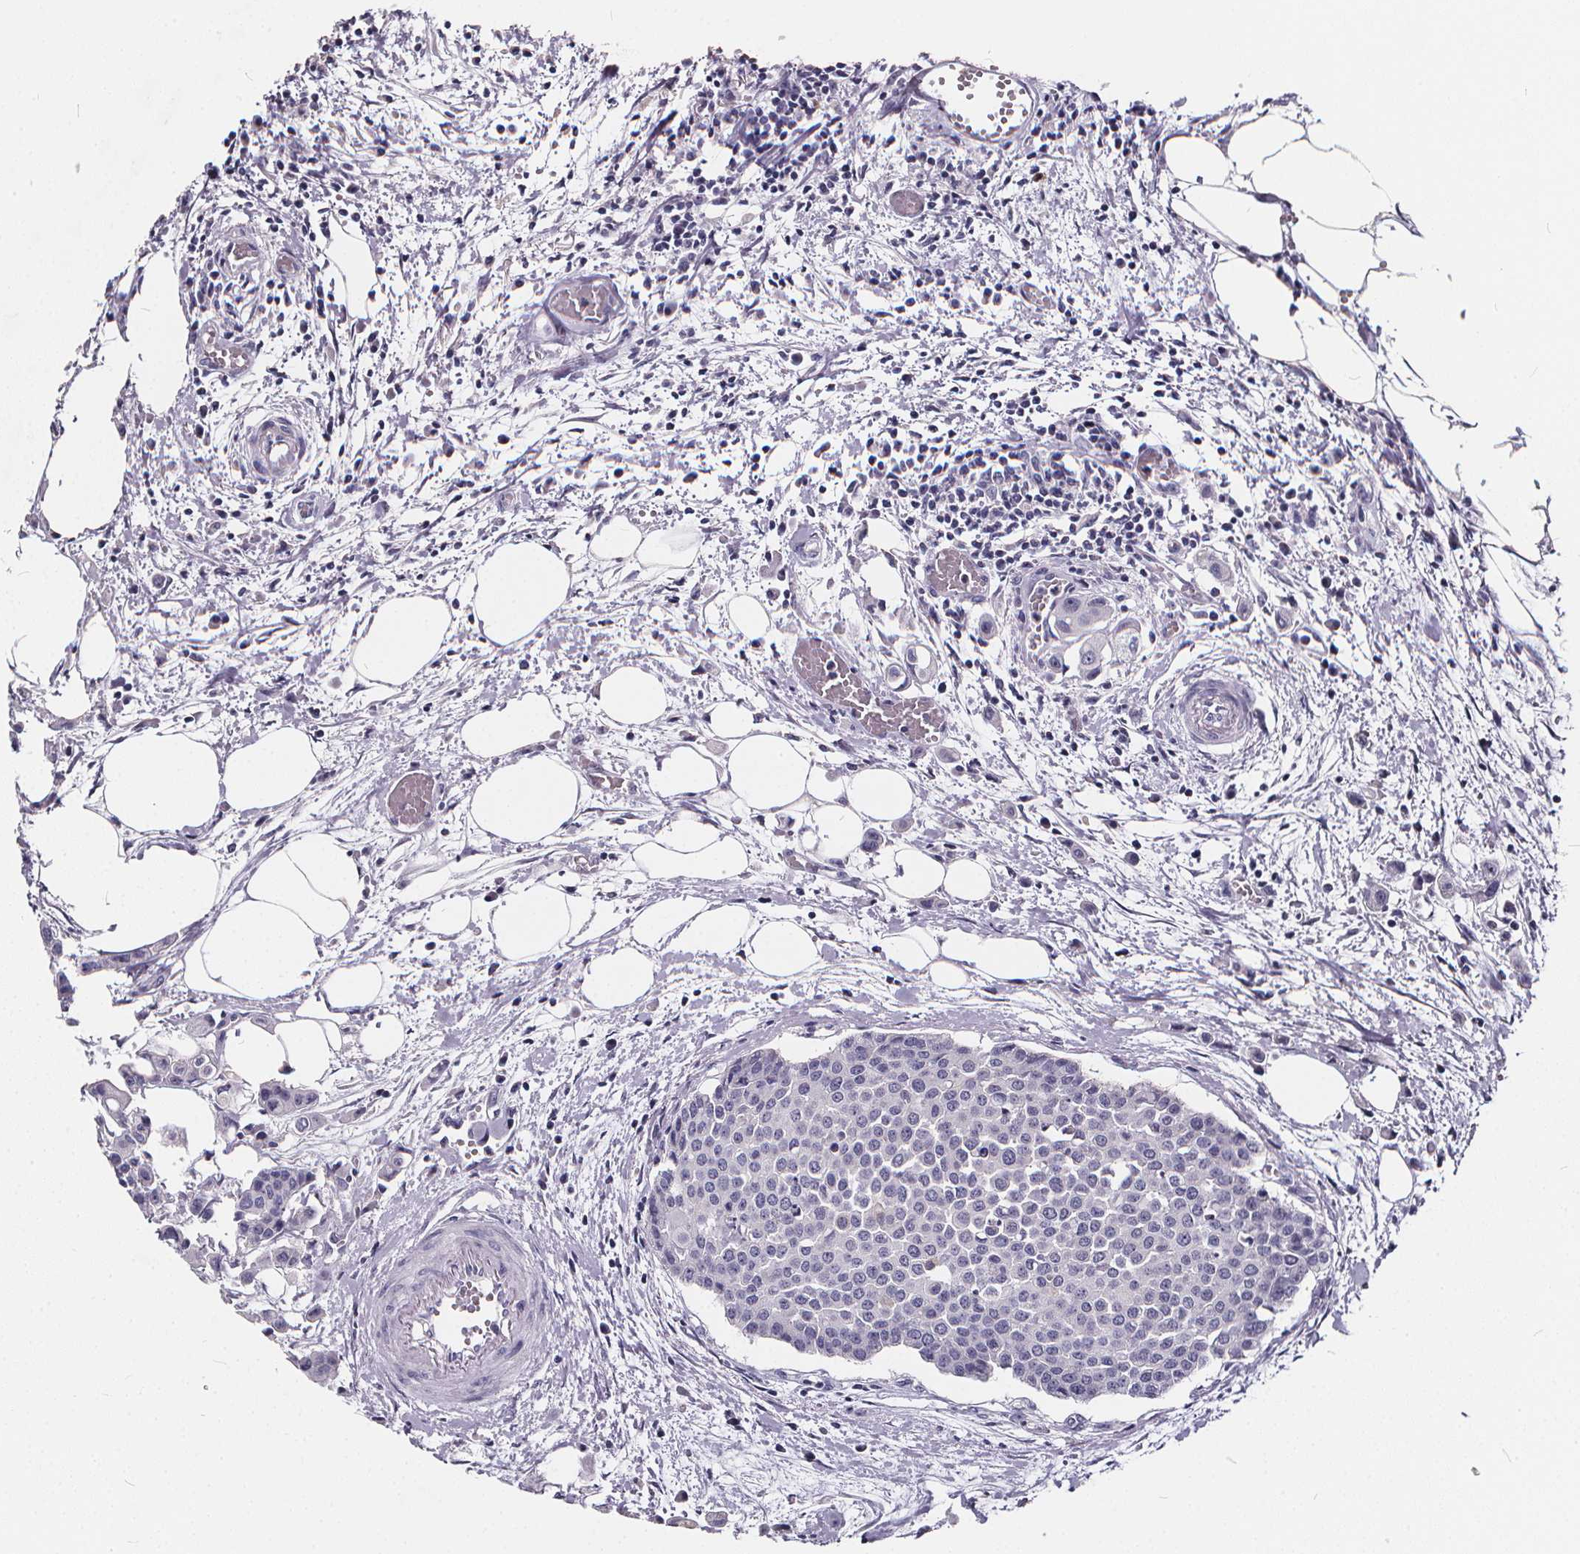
{"staining": {"intensity": "negative", "quantity": "none", "location": "none"}, "tissue": "carcinoid", "cell_type": "Tumor cells", "image_type": "cancer", "snomed": [{"axis": "morphology", "description": "Carcinoid, malignant, NOS"}, {"axis": "topography", "description": "Colon"}], "caption": "An image of carcinoid stained for a protein shows no brown staining in tumor cells. Brightfield microscopy of IHC stained with DAB (3,3'-diaminobenzidine) (brown) and hematoxylin (blue), captured at high magnification.", "gene": "SPEF2", "patient": {"sex": "male", "age": 81}}